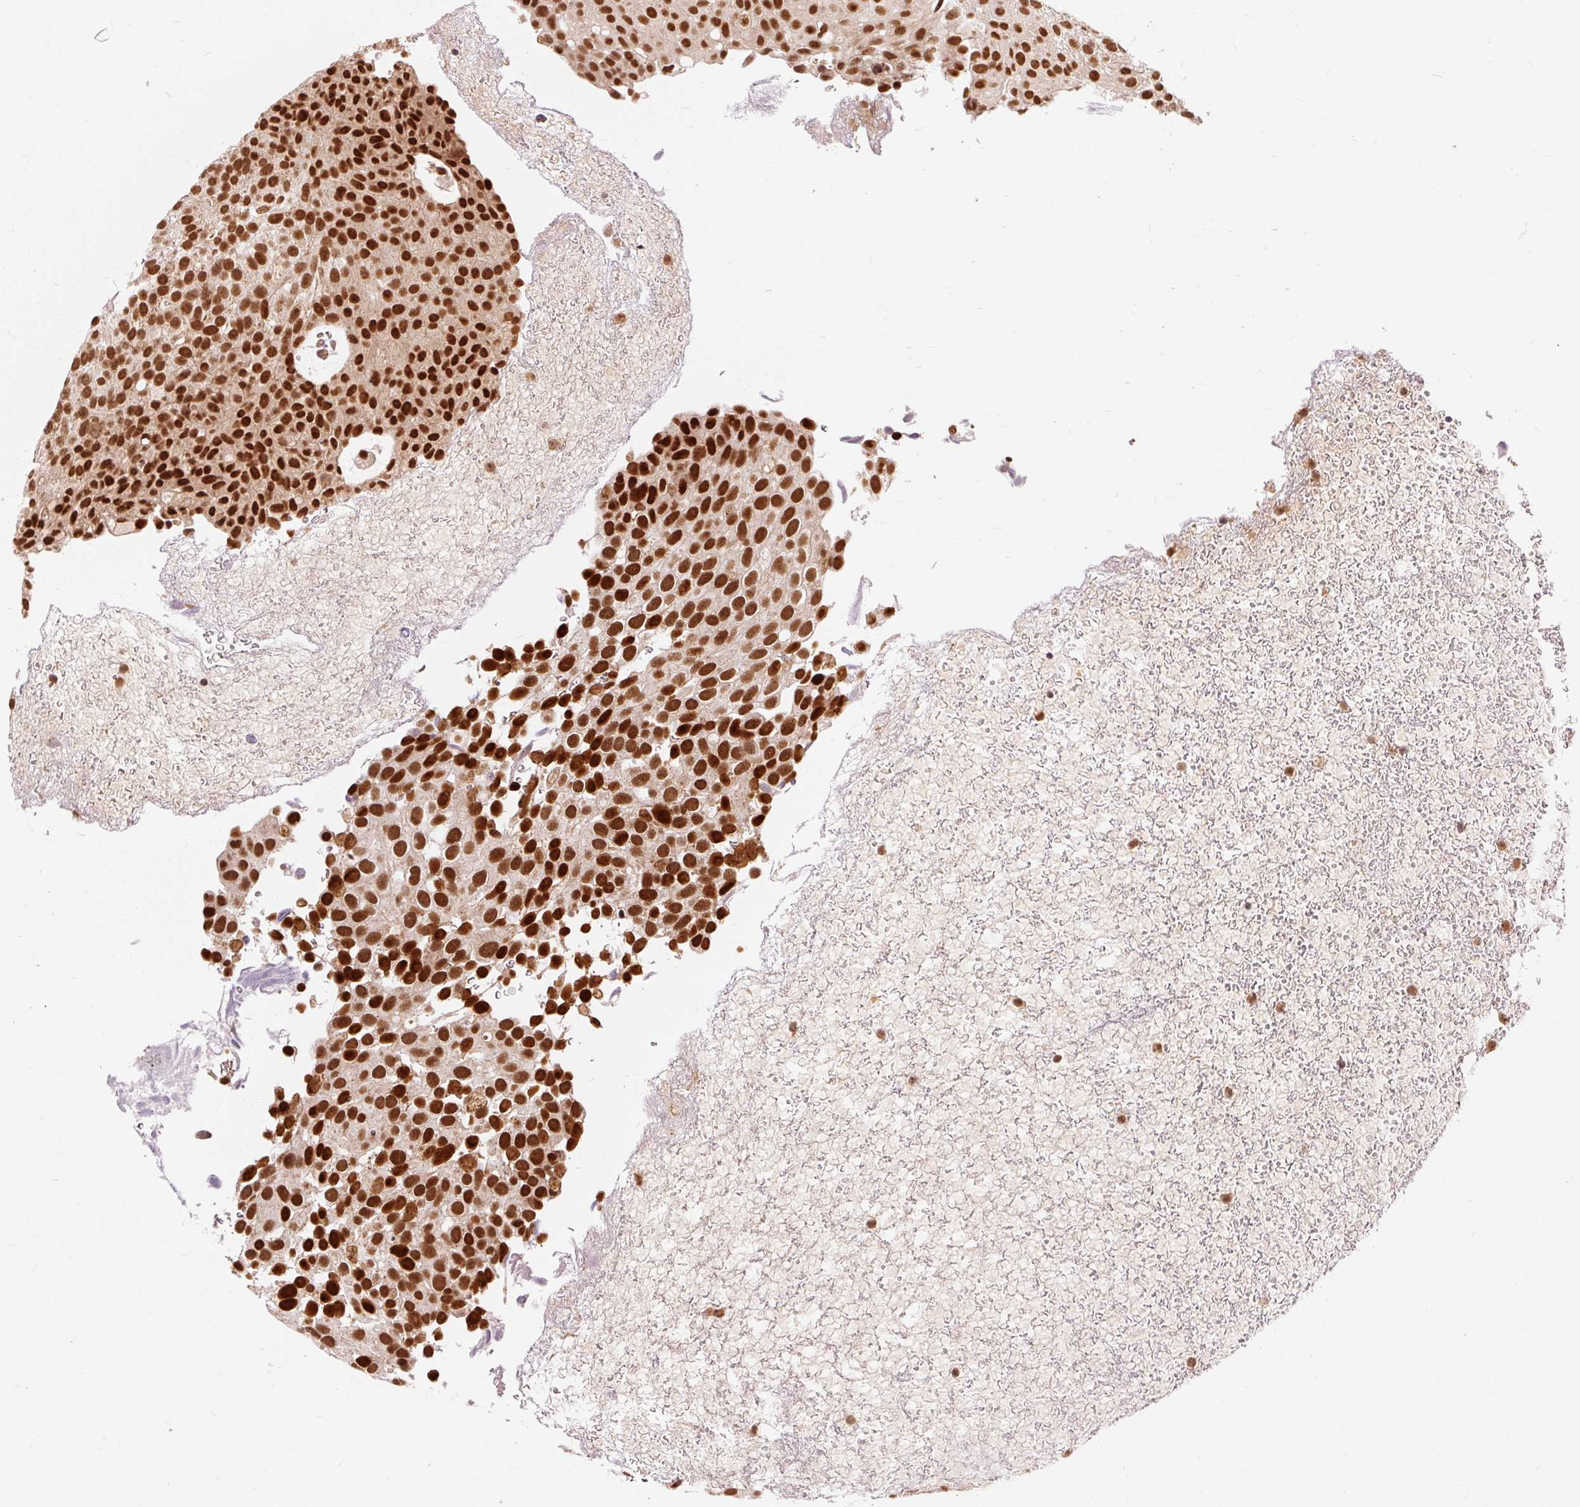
{"staining": {"intensity": "strong", "quantity": ">75%", "location": "nuclear"}, "tissue": "urothelial cancer", "cell_type": "Tumor cells", "image_type": "cancer", "snomed": [{"axis": "morphology", "description": "Urothelial carcinoma, Low grade"}, {"axis": "topography", "description": "Urinary bladder"}], "caption": "Urothelial cancer was stained to show a protein in brown. There is high levels of strong nuclear positivity in approximately >75% of tumor cells. Nuclei are stained in blue.", "gene": "CSTF1", "patient": {"sex": "male", "age": 78}}